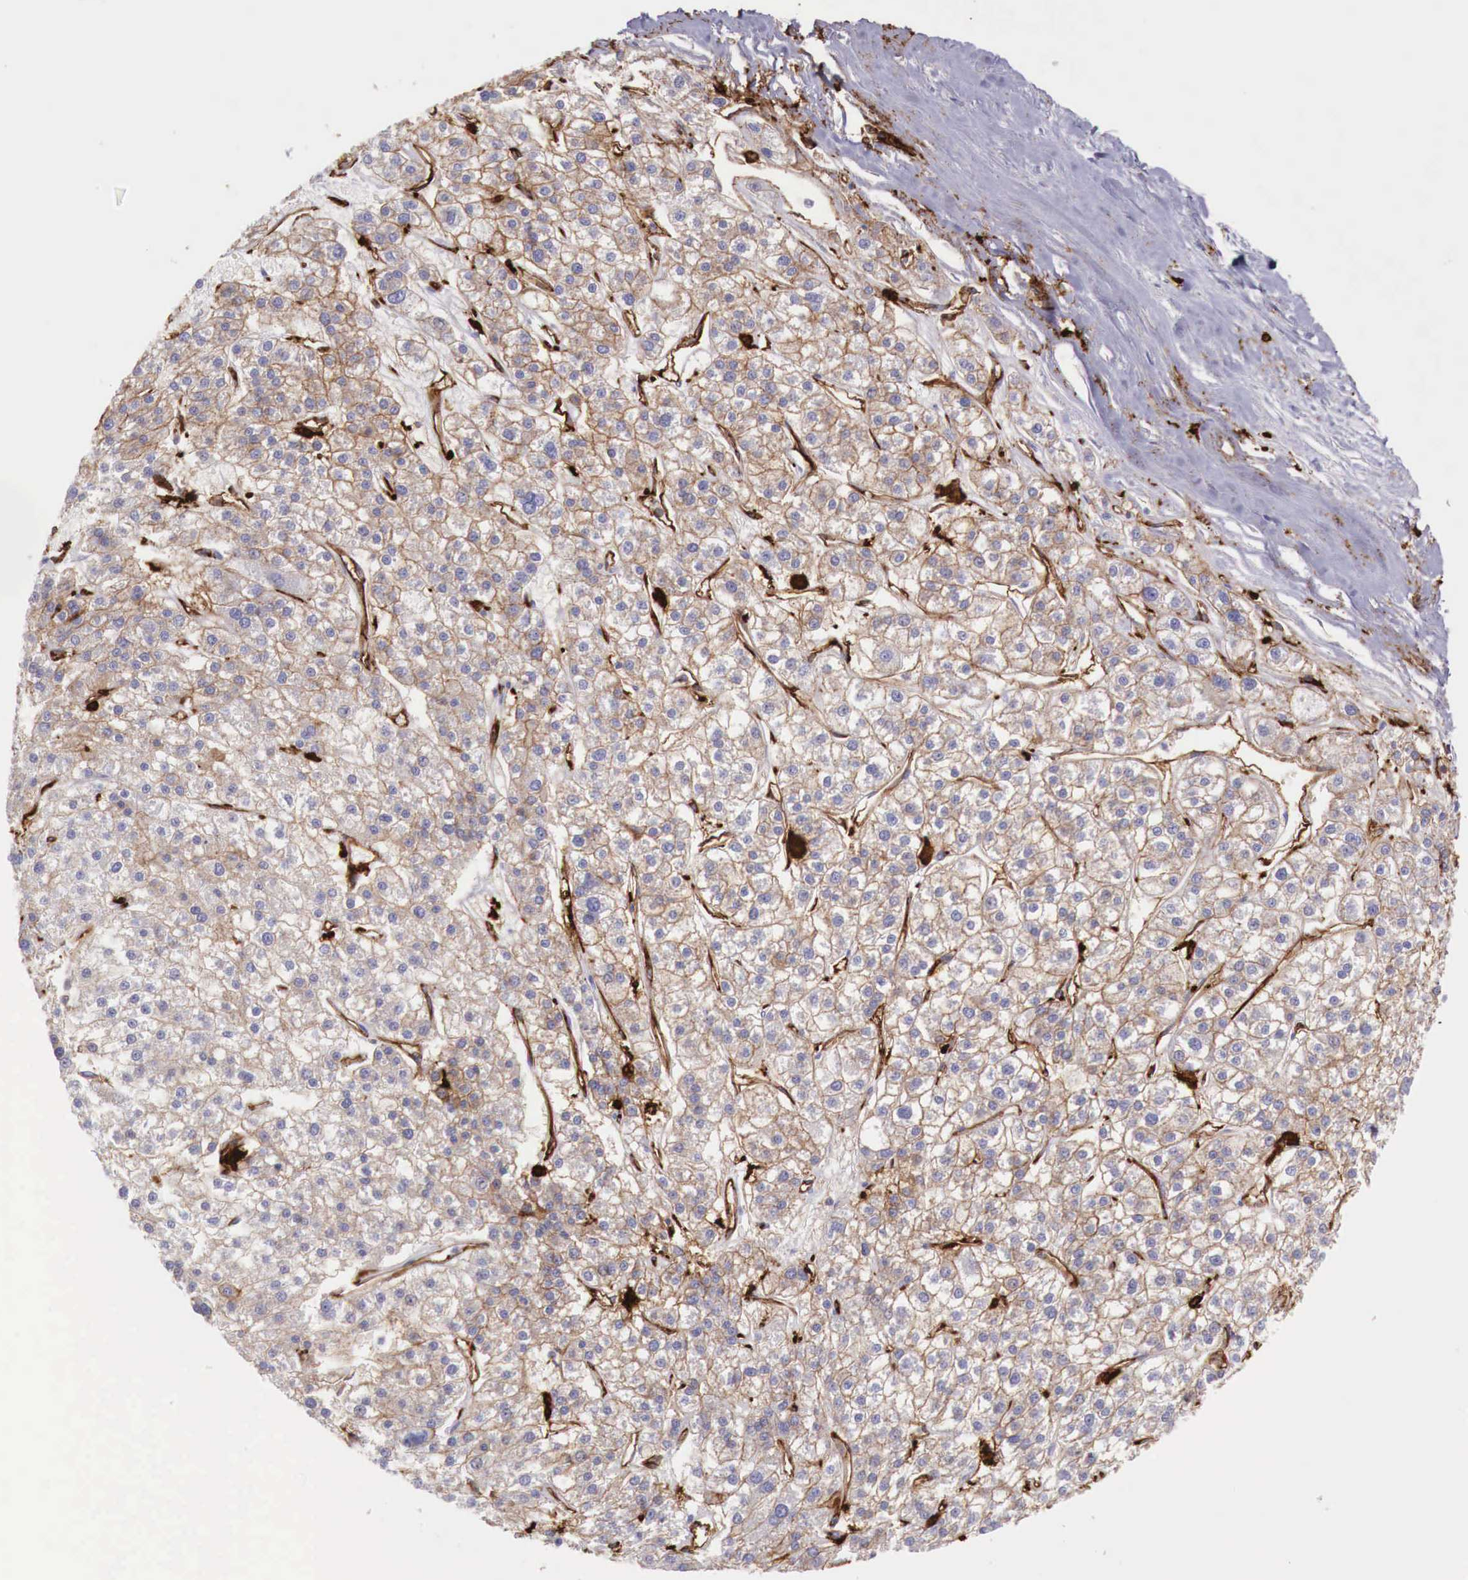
{"staining": {"intensity": "moderate", "quantity": "25%-75%", "location": "cytoplasmic/membranous"}, "tissue": "liver cancer", "cell_type": "Tumor cells", "image_type": "cancer", "snomed": [{"axis": "morphology", "description": "Carcinoma, Hepatocellular, NOS"}, {"axis": "topography", "description": "Liver"}], "caption": "A high-resolution micrograph shows immunohistochemistry (IHC) staining of hepatocellular carcinoma (liver), which reveals moderate cytoplasmic/membranous expression in about 25%-75% of tumor cells.", "gene": "MSR1", "patient": {"sex": "female", "age": 85}}